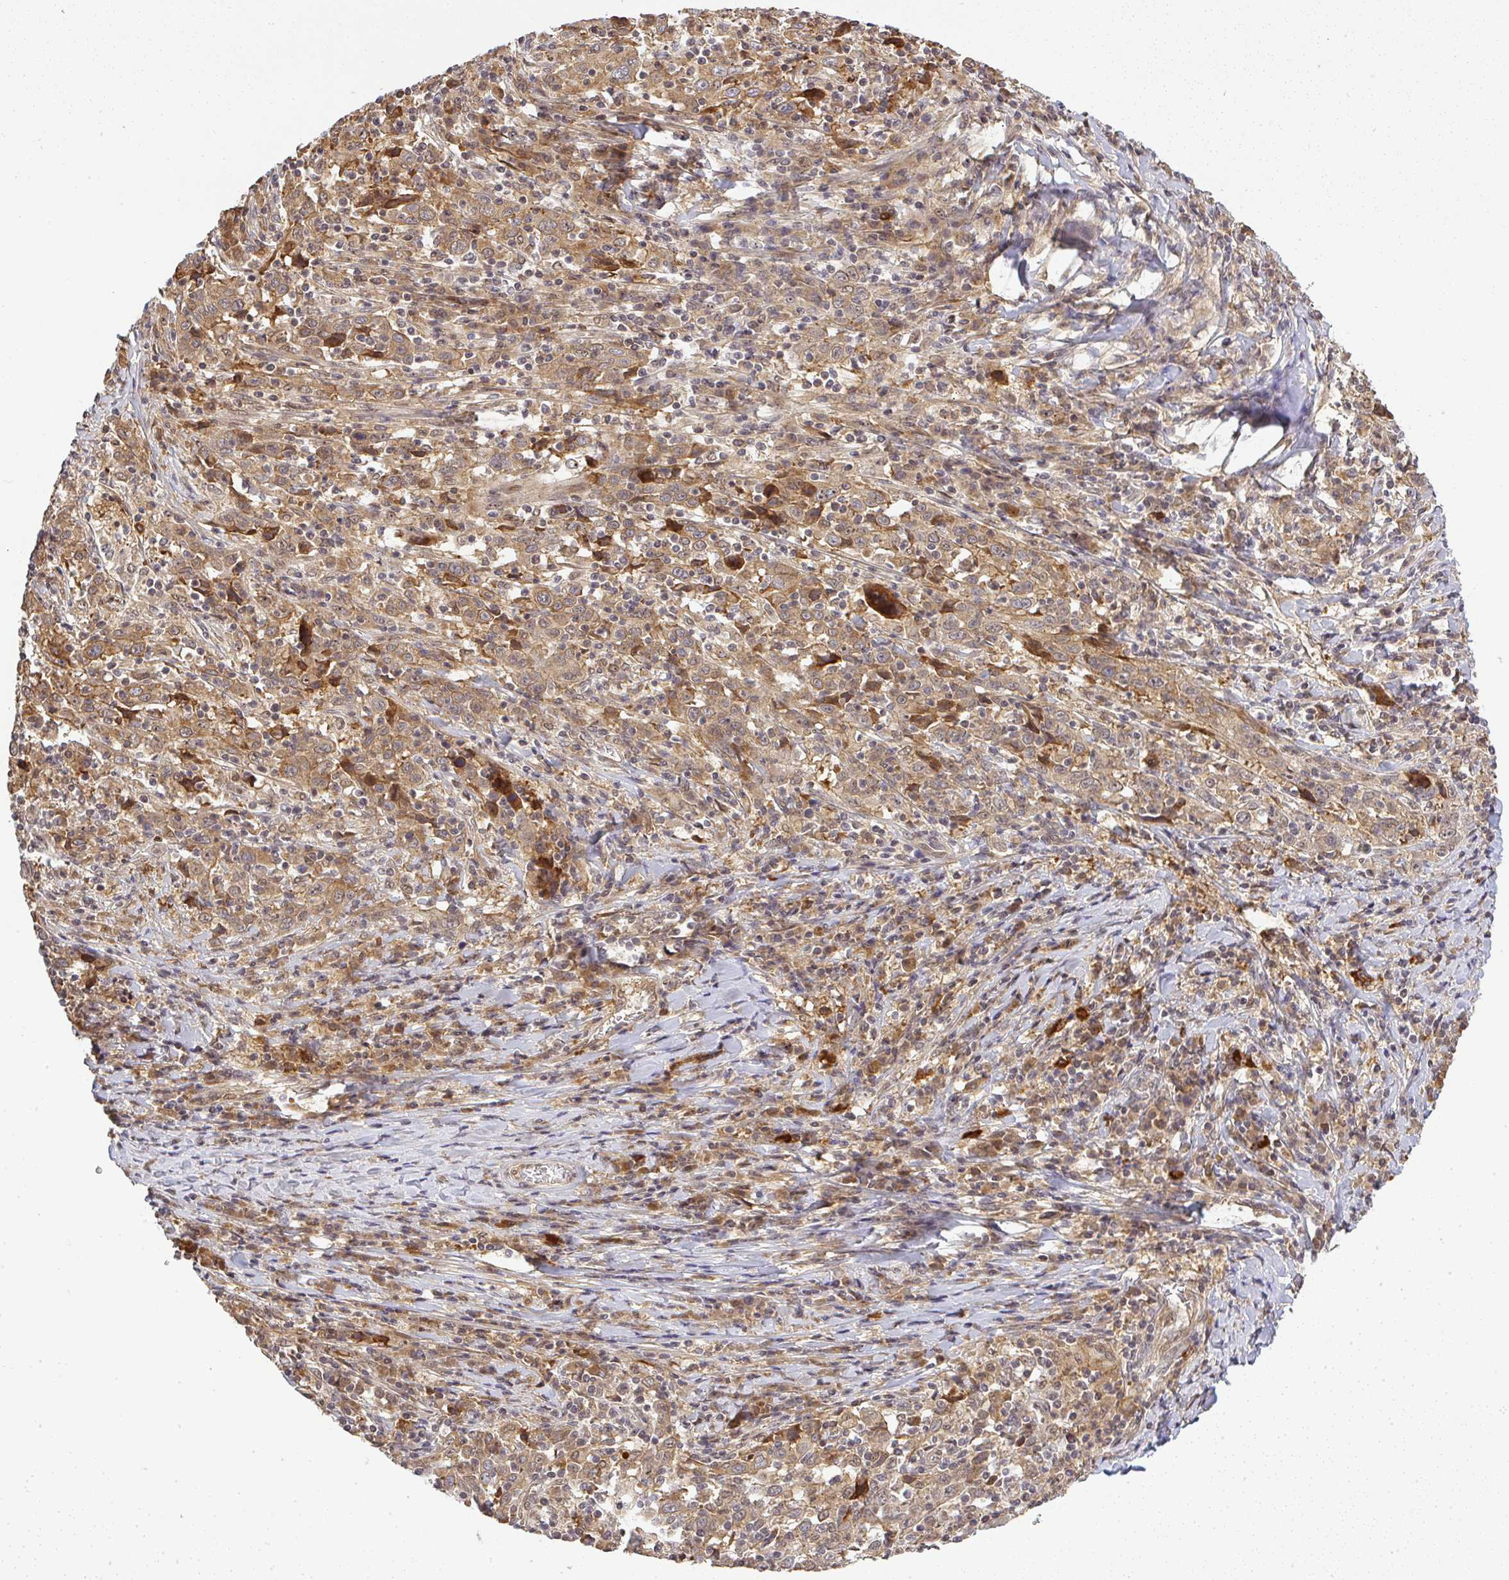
{"staining": {"intensity": "moderate", "quantity": ">75%", "location": "cytoplasmic/membranous"}, "tissue": "cervical cancer", "cell_type": "Tumor cells", "image_type": "cancer", "snomed": [{"axis": "morphology", "description": "Squamous cell carcinoma, NOS"}, {"axis": "topography", "description": "Cervix"}], "caption": "High-magnification brightfield microscopy of cervical cancer stained with DAB (3,3'-diaminobenzidine) (brown) and counterstained with hematoxylin (blue). tumor cells exhibit moderate cytoplasmic/membranous positivity is present in about>75% of cells.", "gene": "FAM153A", "patient": {"sex": "female", "age": 46}}